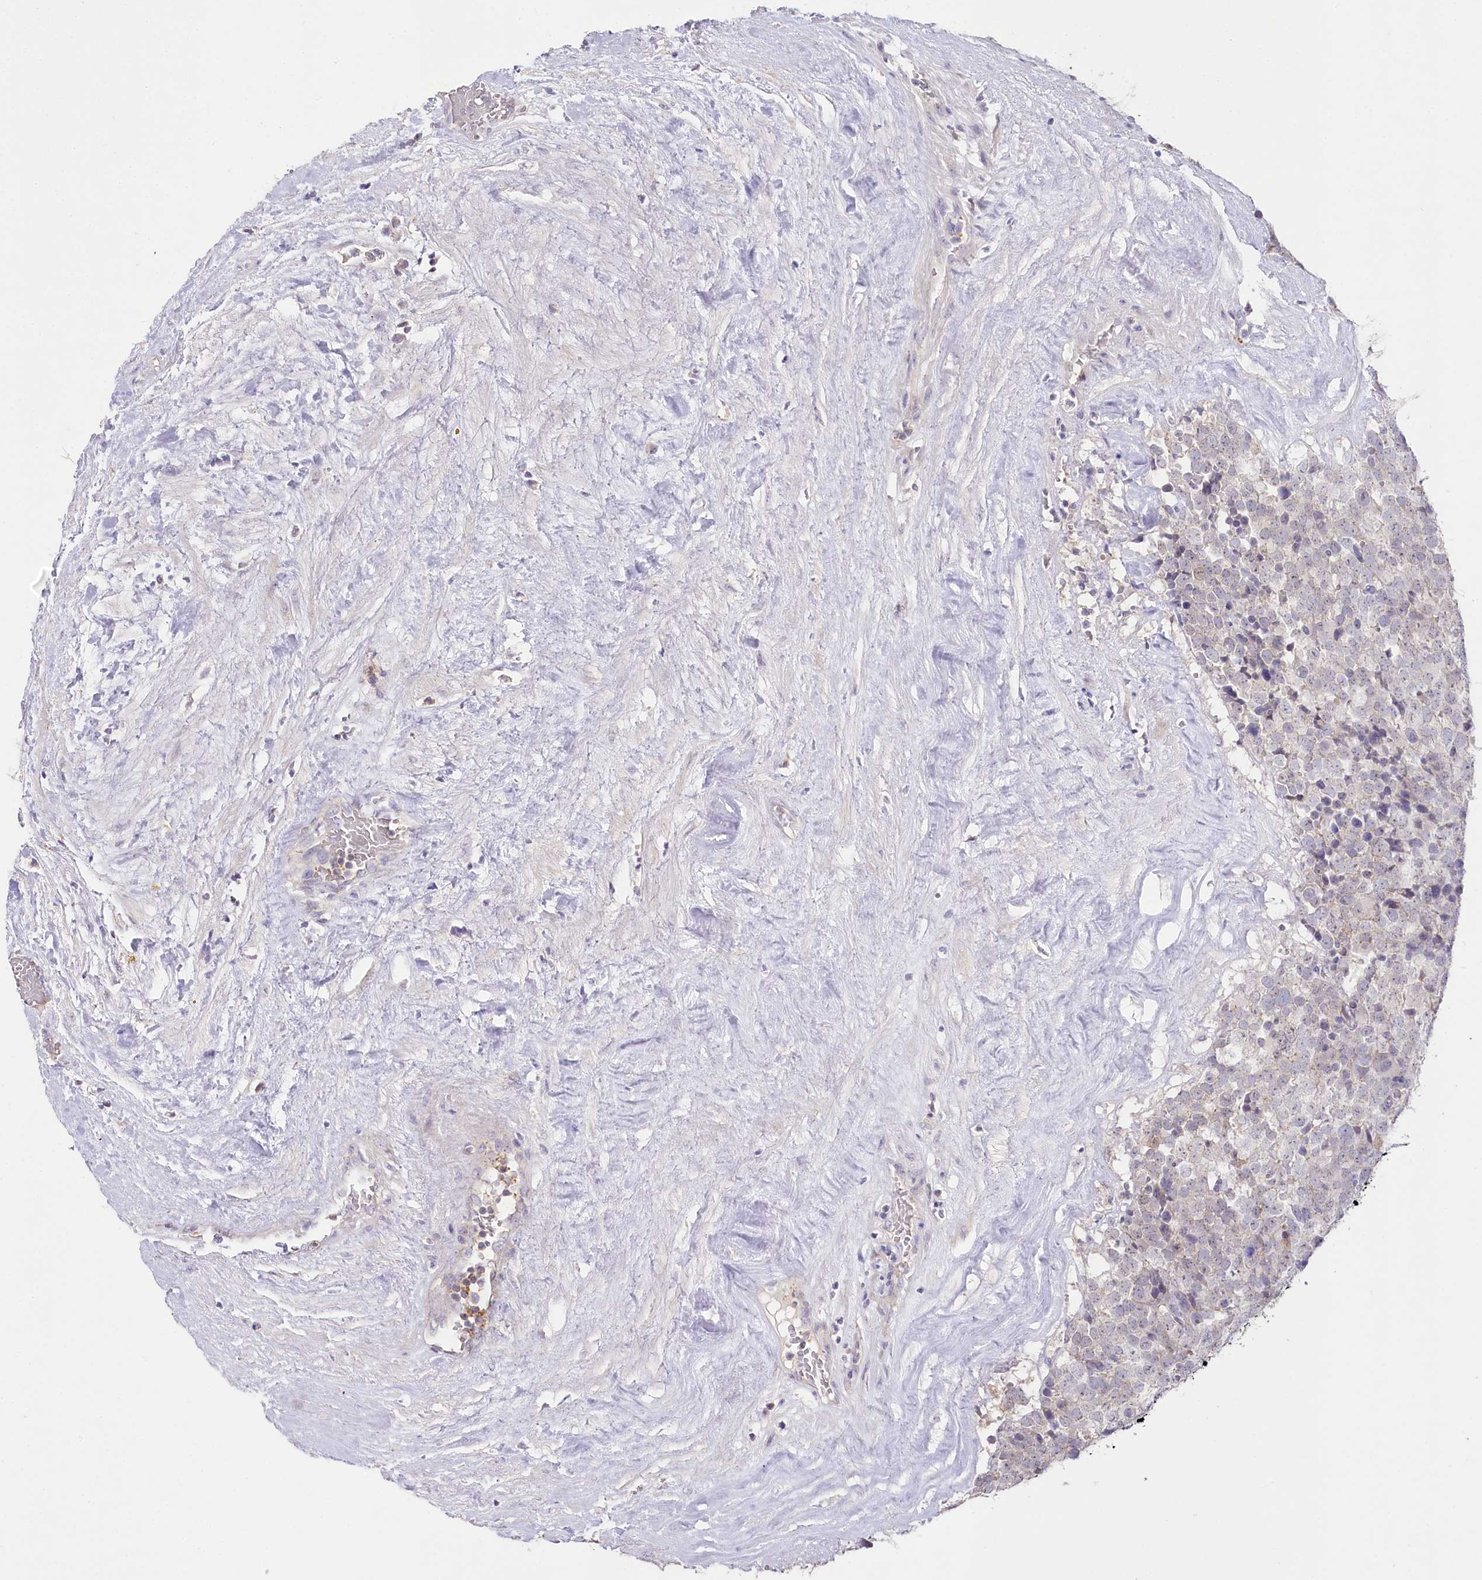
{"staining": {"intensity": "negative", "quantity": "none", "location": "none"}, "tissue": "testis cancer", "cell_type": "Tumor cells", "image_type": "cancer", "snomed": [{"axis": "morphology", "description": "Seminoma, NOS"}, {"axis": "topography", "description": "Testis"}], "caption": "Protein analysis of testis cancer (seminoma) demonstrates no significant staining in tumor cells. (Stains: DAB immunohistochemistry (IHC) with hematoxylin counter stain, Microscopy: brightfield microscopy at high magnification).", "gene": "SLC6A11", "patient": {"sex": "male", "age": 71}}